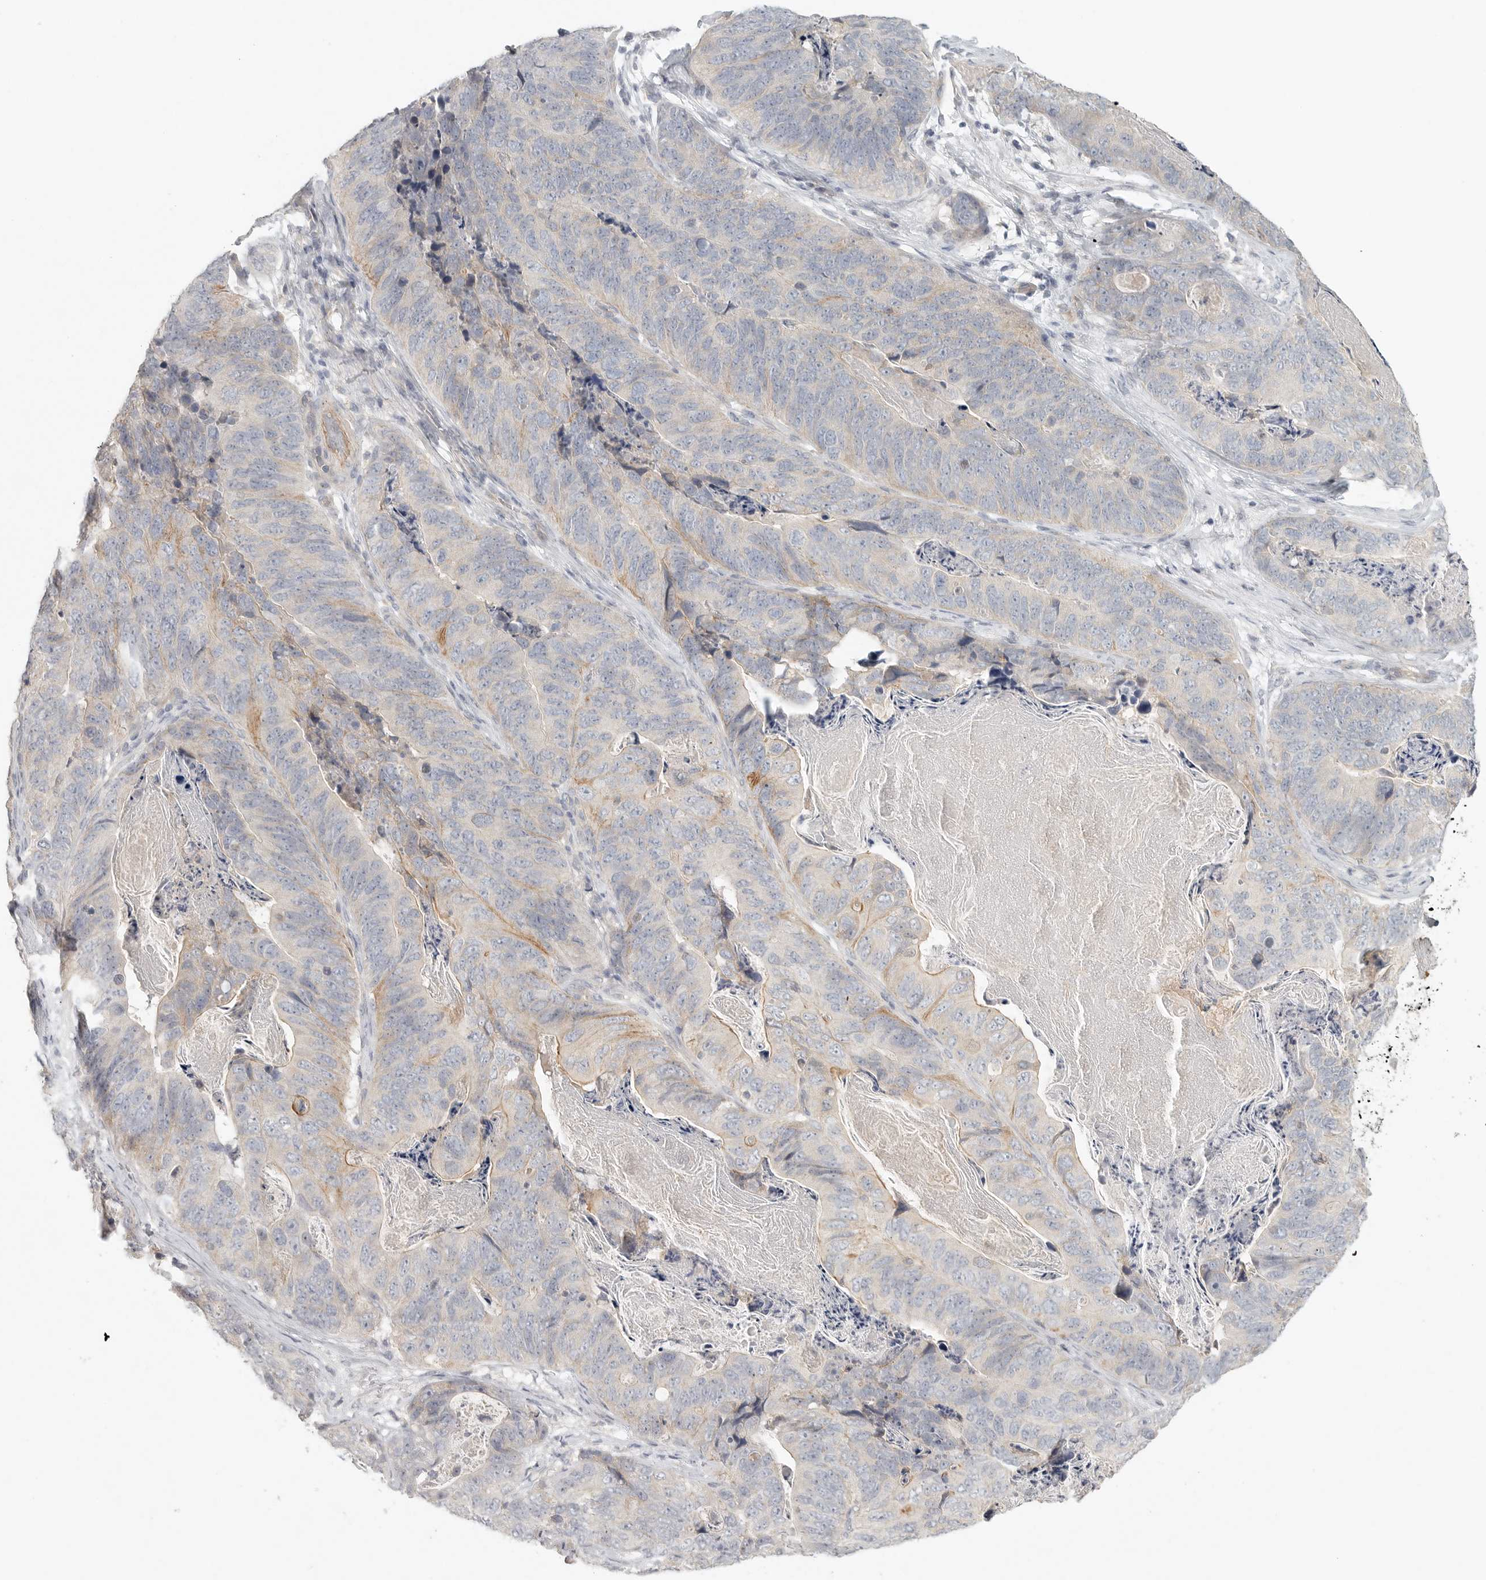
{"staining": {"intensity": "moderate", "quantity": "<25%", "location": "cytoplasmic/membranous"}, "tissue": "stomach cancer", "cell_type": "Tumor cells", "image_type": "cancer", "snomed": [{"axis": "morphology", "description": "Normal tissue, NOS"}, {"axis": "morphology", "description": "Adenocarcinoma, NOS"}, {"axis": "topography", "description": "Stomach"}], "caption": "Adenocarcinoma (stomach) tissue demonstrates moderate cytoplasmic/membranous positivity in approximately <25% of tumor cells (brown staining indicates protein expression, while blue staining denotes nuclei).", "gene": "SLC25A36", "patient": {"sex": "female", "age": 89}}